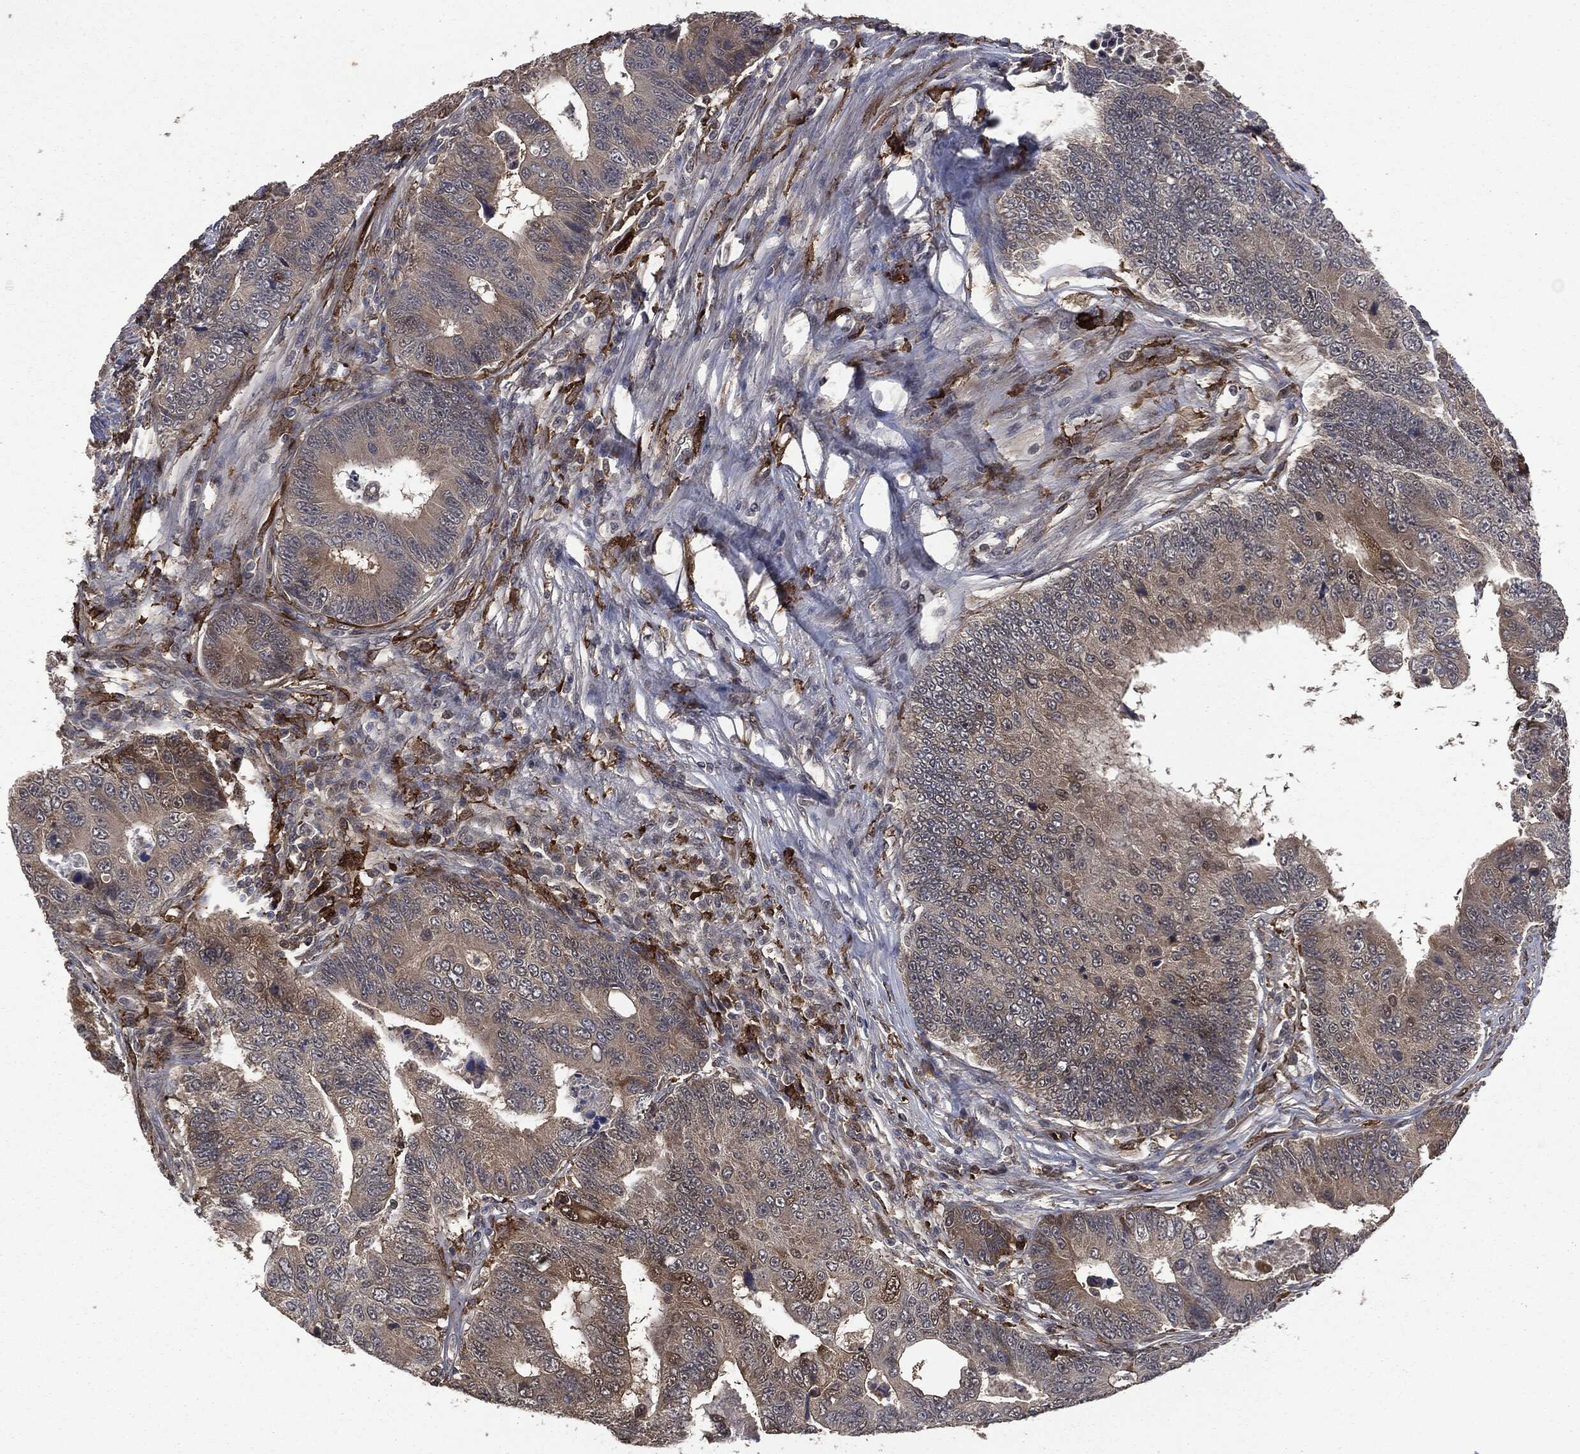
{"staining": {"intensity": "moderate", "quantity": "<25%", "location": "cytoplasmic/membranous"}, "tissue": "colorectal cancer", "cell_type": "Tumor cells", "image_type": "cancer", "snomed": [{"axis": "morphology", "description": "Adenocarcinoma, NOS"}, {"axis": "topography", "description": "Colon"}], "caption": "Adenocarcinoma (colorectal) was stained to show a protein in brown. There is low levels of moderate cytoplasmic/membranous positivity in about <25% of tumor cells.", "gene": "CRABP2", "patient": {"sex": "female", "age": 72}}